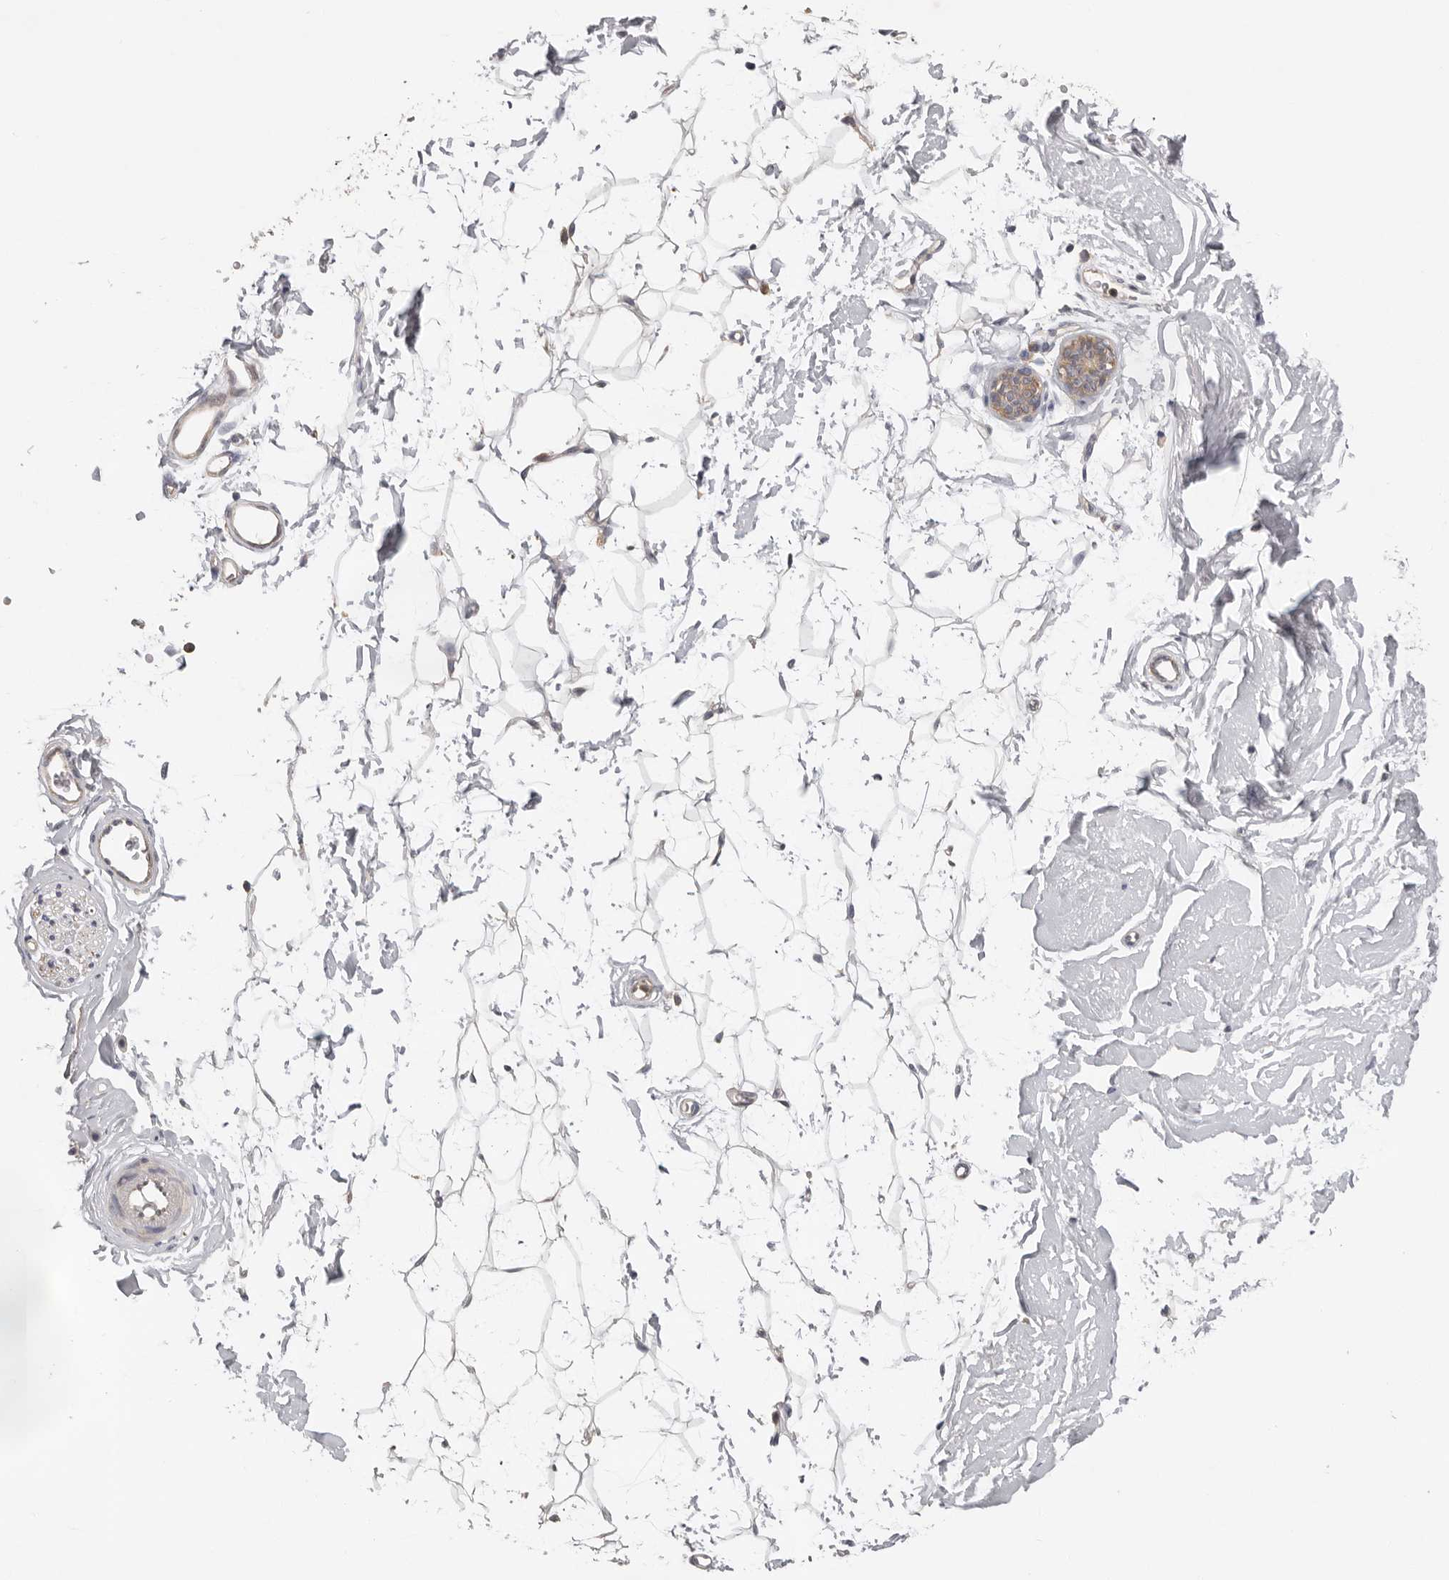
{"staining": {"intensity": "negative", "quantity": "none", "location": "none"}, "tissue": "adipose tissue", "cell_type": "Adipocytes", "image_type": "normal", "snomed": [{"axis": "morphology", "description": "Normal tissue, NOS"}, {"axis": "topography", "description": "Breast"}], "caption": "IHC of normal adipose tissue displays no positivity in adipocytes.", "gene": "PPP1R42", "patient": {"sex": "female", "age": 23}}